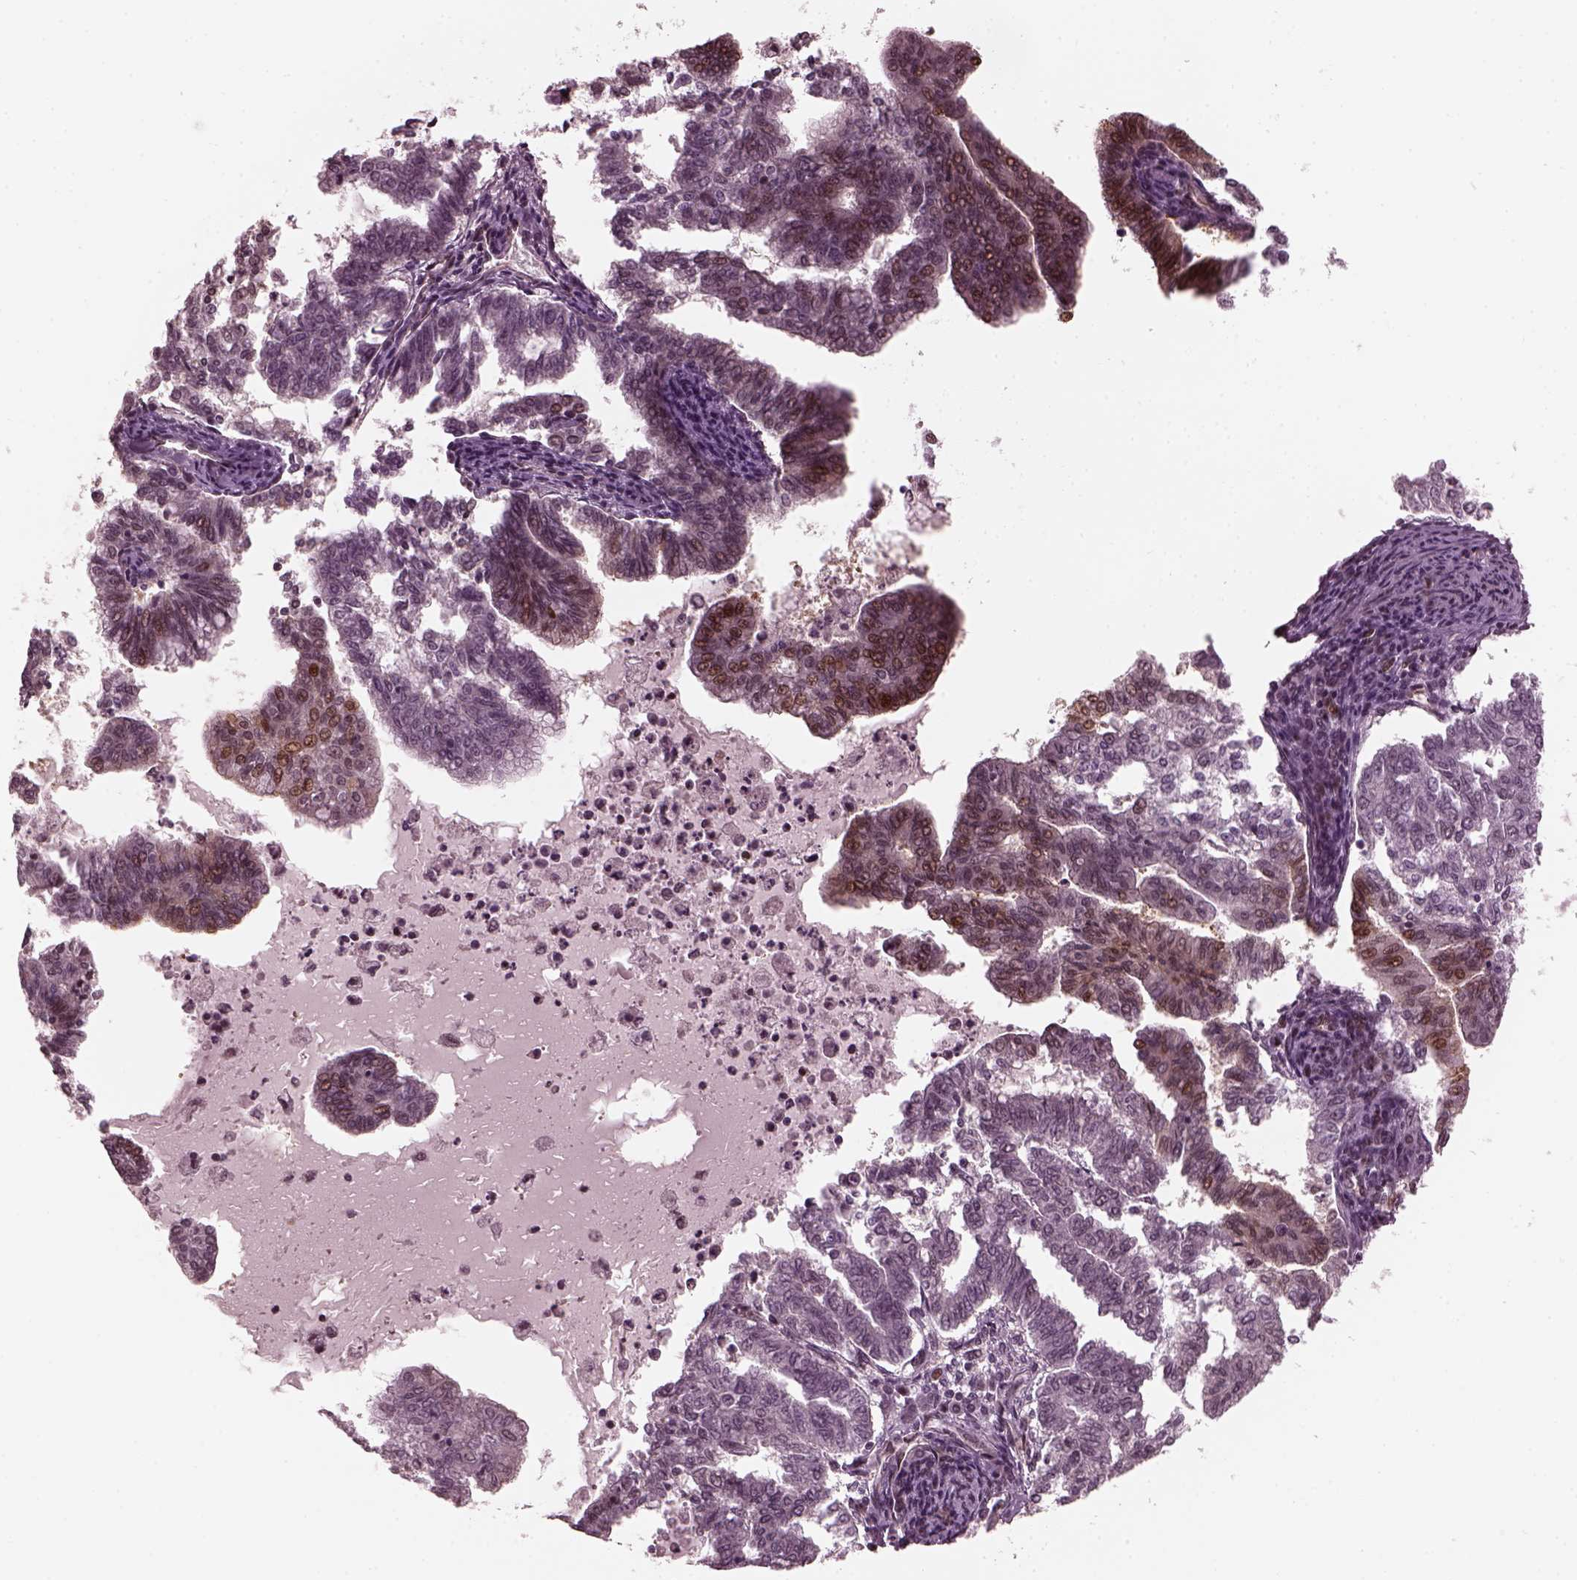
{"staining": {"intensity": "moderate", "quantity": "<25%", "location": "nuclear"}, "tissue": "endometrial cancer", "cell_type": "Tumor cells", "image_type": "cancer", "snomed": [{"axis": "morphology", "description": "Adenocarcinoma, NOS"}, {"axis": "topography", "description": "Endometrium"}], "caption": "The immunohistochemical stain labels moderate nuclear positivity in tumor cells of endometrial adenocarcinoma tissue. The staining was performed using DAB (3,3'-diaminobenzidine), with brown indicating positive protein expression. Nuclei are stained blue with hematoxylin.", "gene": "TRIB3", "patient": {"sex": "female", "age": 79}}